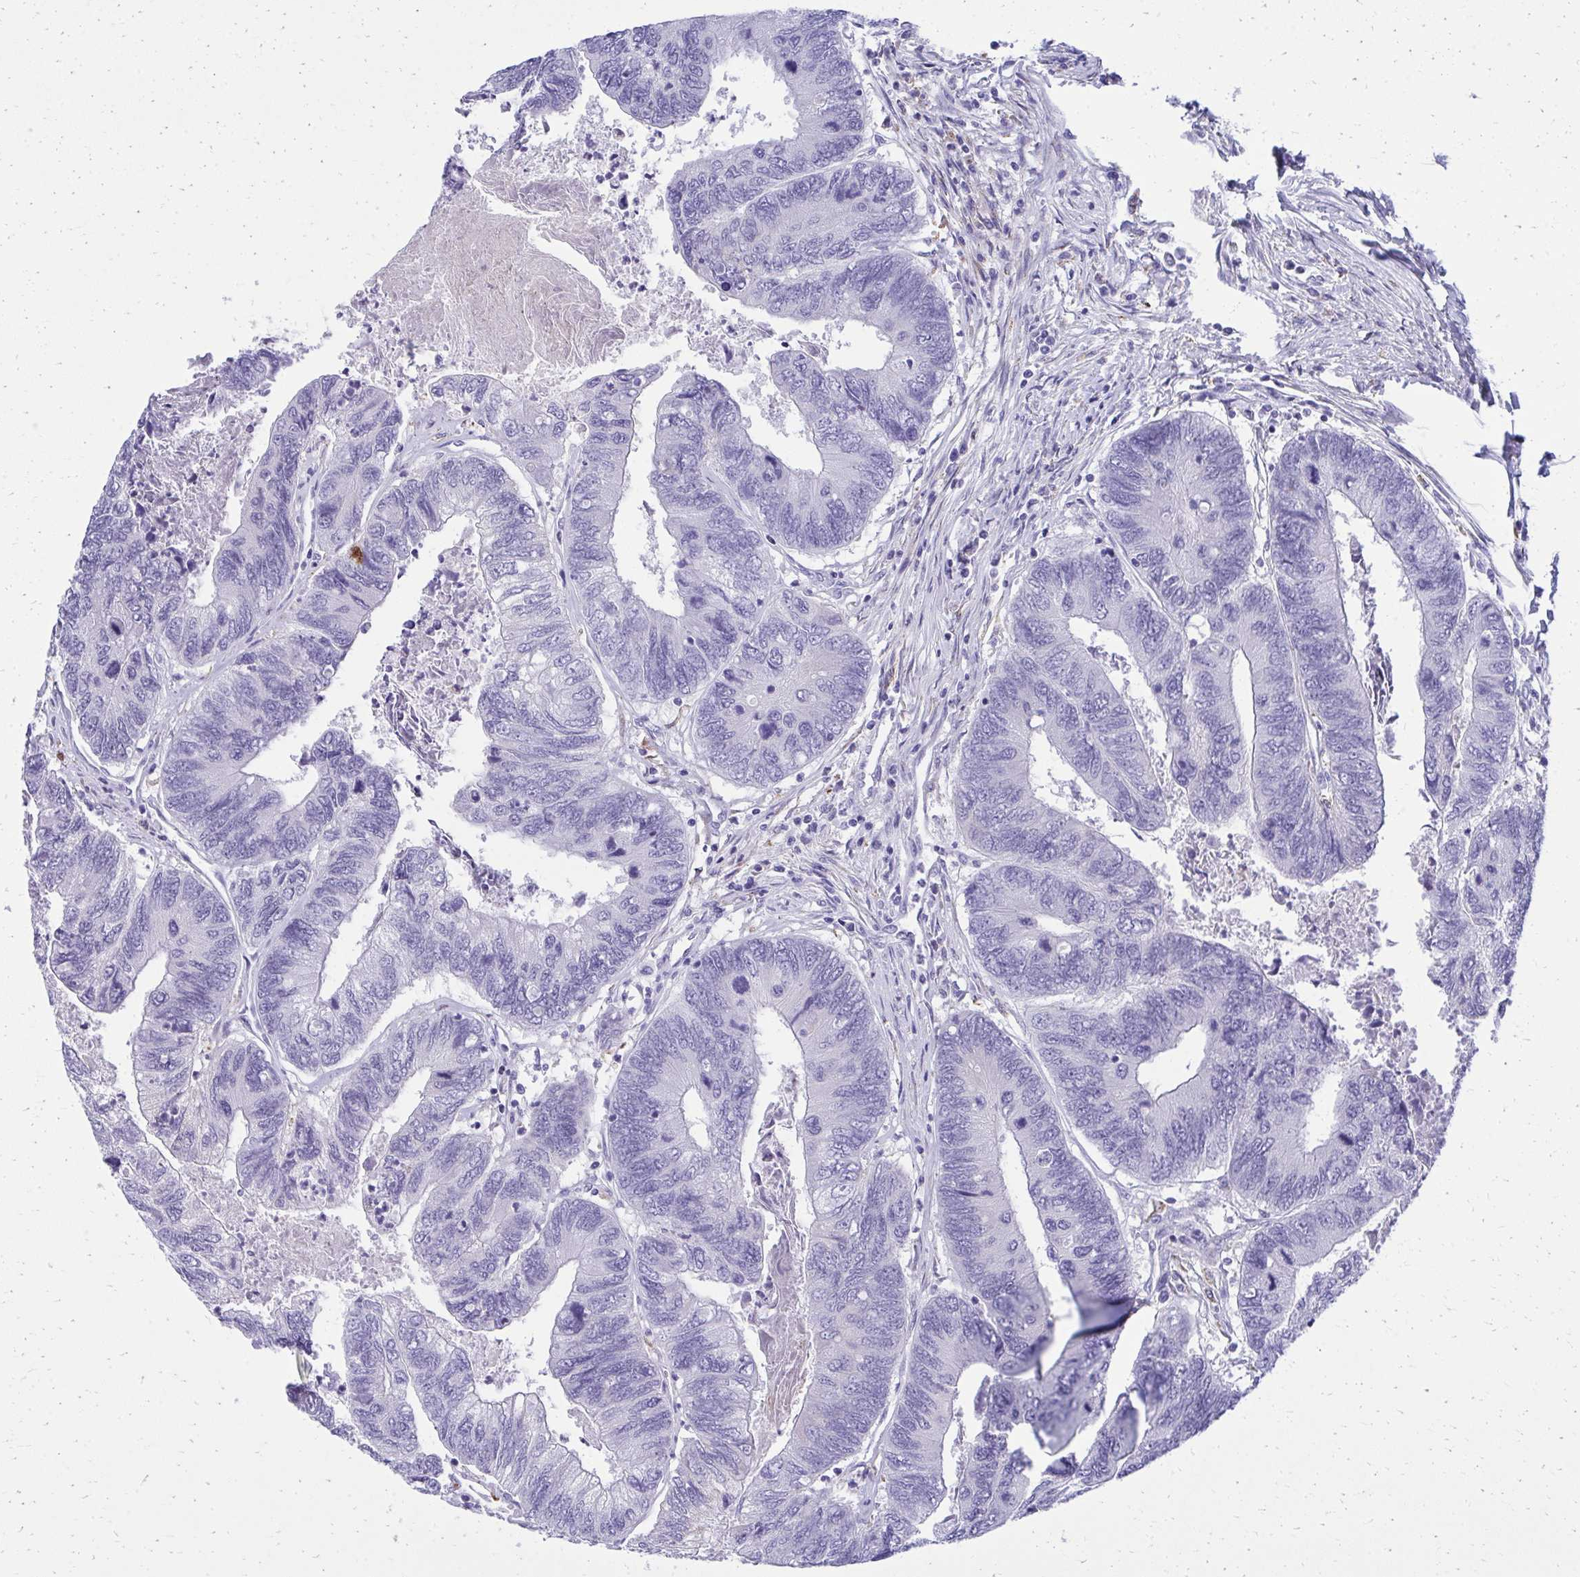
{"staining": {"intensity": "negative", "quantity": "none", "location": "none"}, "tissue": "colorectal cancer", "cell_type": "Tumor cells", "image_type": "cancer", "snomed": [{"axis": "morphology", "description": "Adenocarcinoma, NOS"}, {"axis": "topography", "description": "Colon"}], "caption": "A high-resolution micrograph shows immunohistochemistry (IHC) staining of colorectal cancer (adenocarcinoma), which displays no significant positivity in tumor cells. (DAB (3,3'-diaminobenzidine) IHC visualized using brightfield microscopy, high magnification).", "gene": "AIG1", "patient": {"sex": "female", "age": 67}}